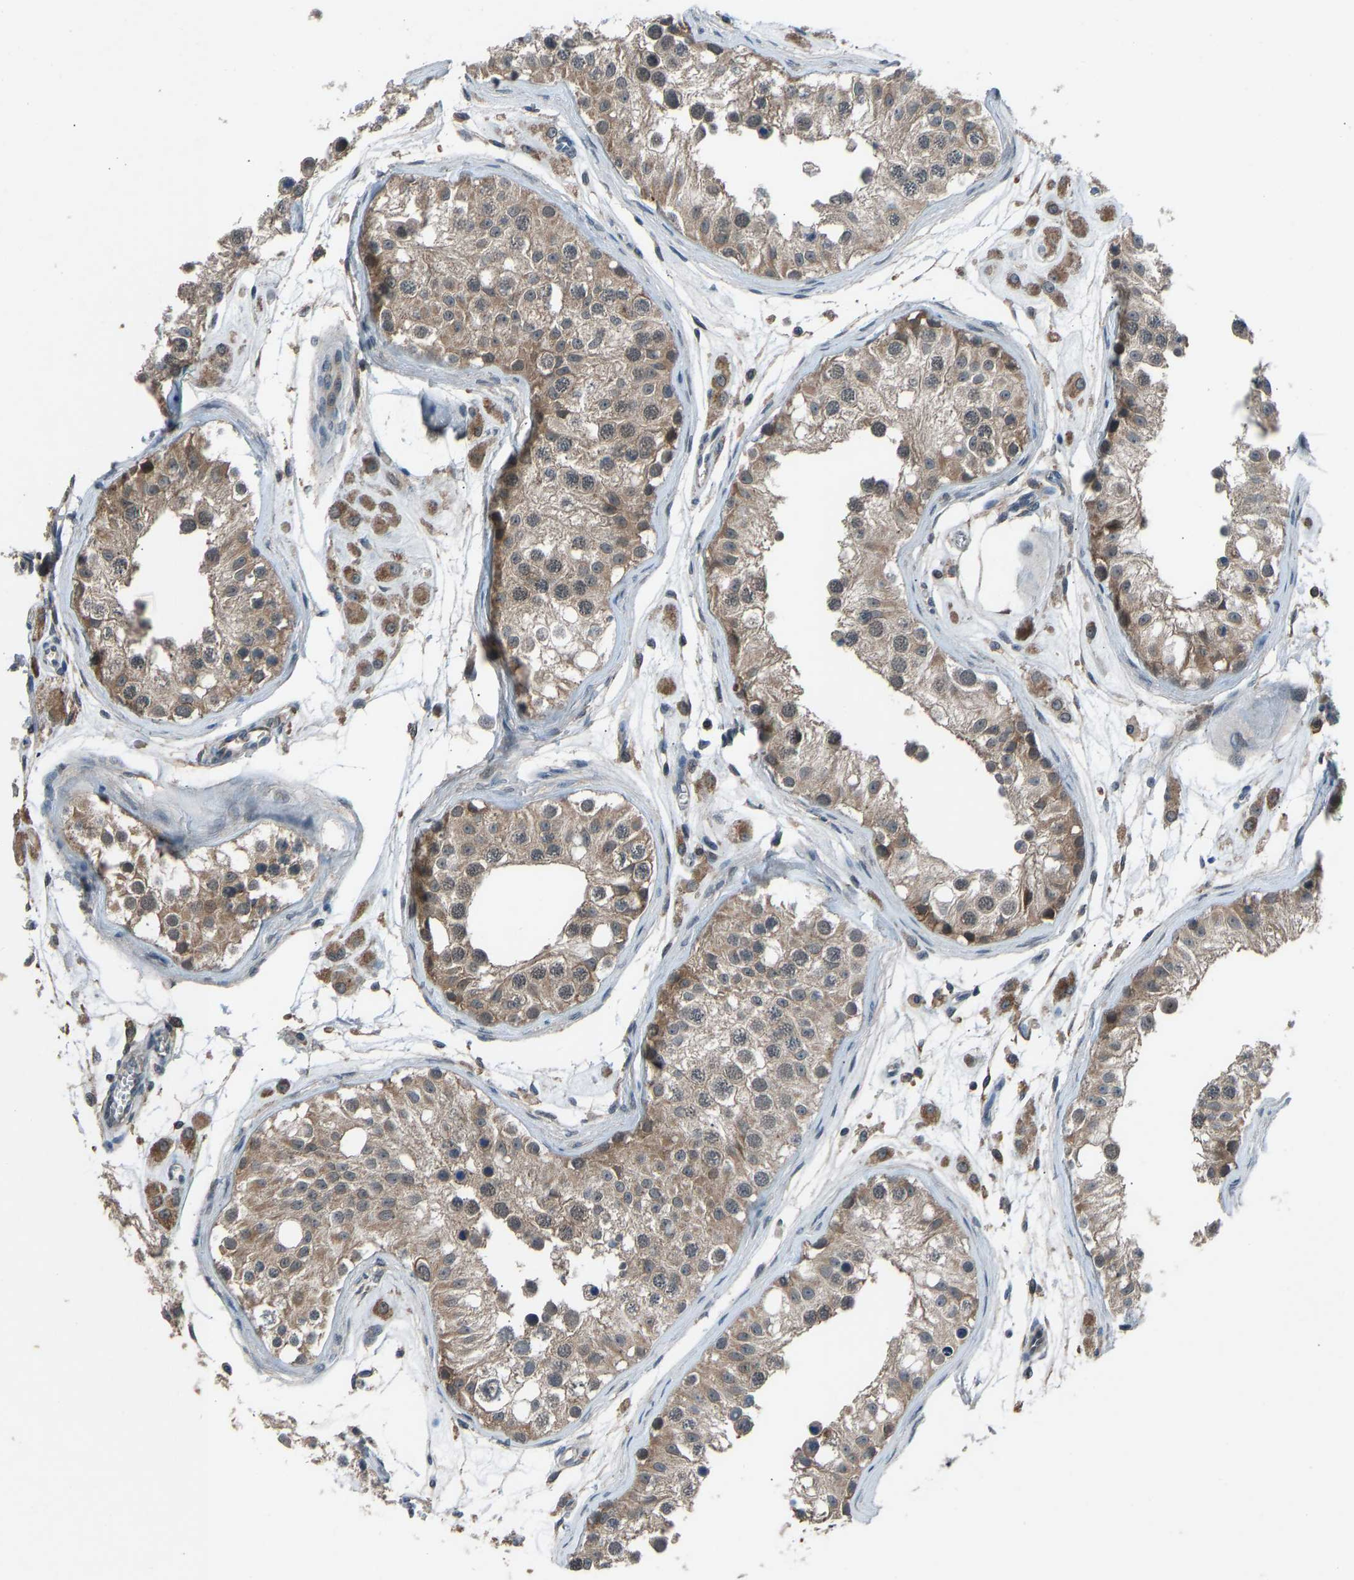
{"staining": {"intensity": "moderate", "quantity": ">75%", "location": "cytoplasmic/membranous,nuclear"}, "tissue": "testis", "cell_type": "Cells in seminiferous ducts", "image_type": "normal", "snomed": [{"axis": "morphology", "description": "Normal tissue, NOS"}, {"axis": "morphology", "description": "Adenocarcinoma, metastatic, NOS"}, {"axis": "topography", "description": "Testis"}], "caption": "Cells in seminiferous ducts reveal moderate cytoplasmic/membranous,nuclear expression in about >75% of cells in unremarkable testis. Immunohistochemistry (ihc) stains the protein of interest in brown and the nuclei are stained blue.", "gene": "SLC43A1", "patient": {"sex": "male", "age": 26}}